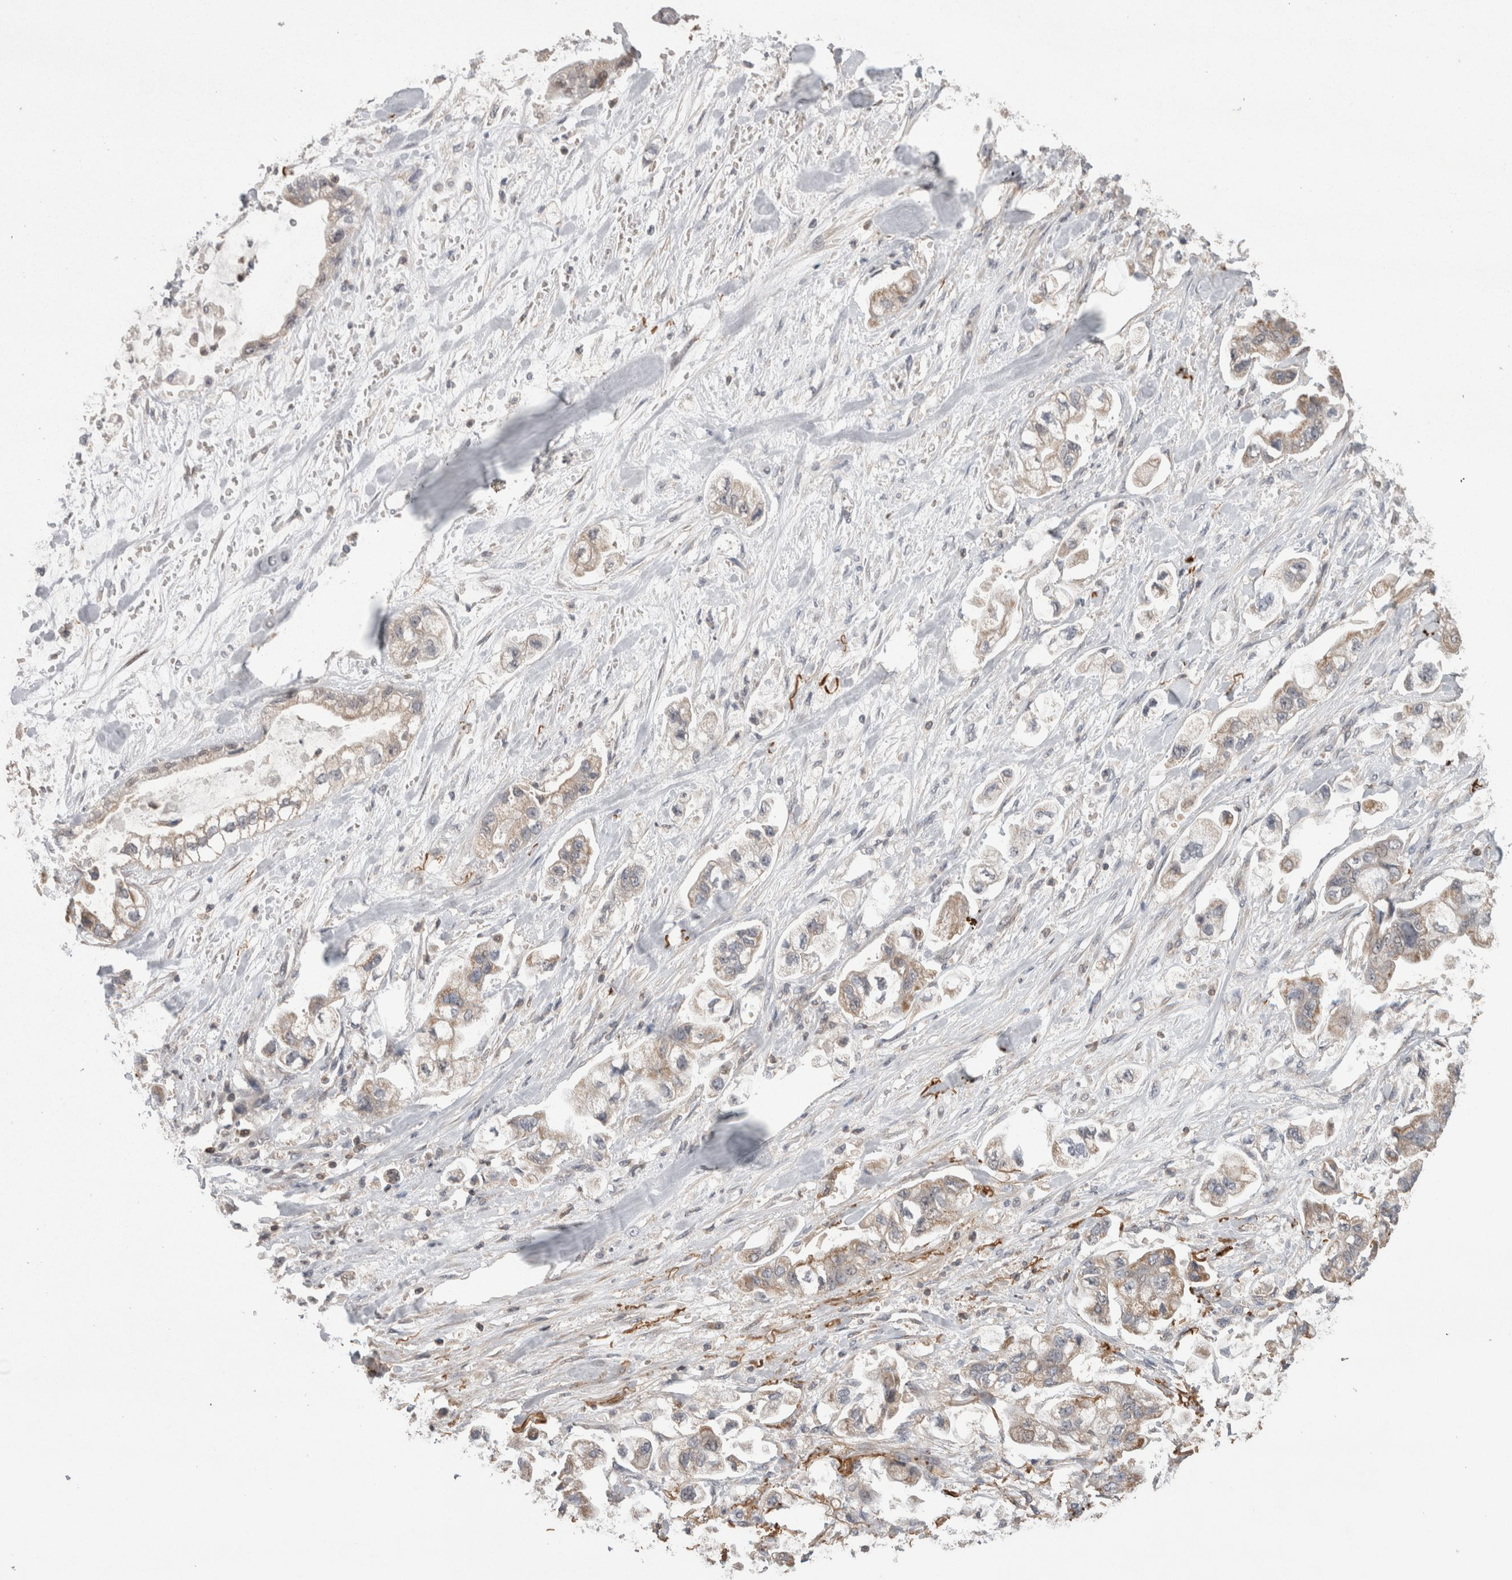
{"staining": {"intensity": "weak", "quantity": "25%-75%", "location": "cytoplasmic/membranous"}, "tissue": "stomach cancer", "cell_type": "Tumor cells", "image_type": "cancer", "snomed": [{"axis": "morphology", "description": "Normal tissue, NOS"}, {"axis": "morphology", "description": "Adenocarcinoma, NOS"}, {"axis": "topography", "description": "Stomach"}], "caption": "High-magnification brightfield microscopy of stomach adenocarcinoma stained with DAB (3,3'-diaminobenzidine) (brown) and counterstained with hematoxylin (blue). tumor cells exhibit weak cytoplasmic/membranous staining is appreciated in about25%-75% of cells.", "gene": "DARS2", "patient": {"sex": "male", "age": 62}}